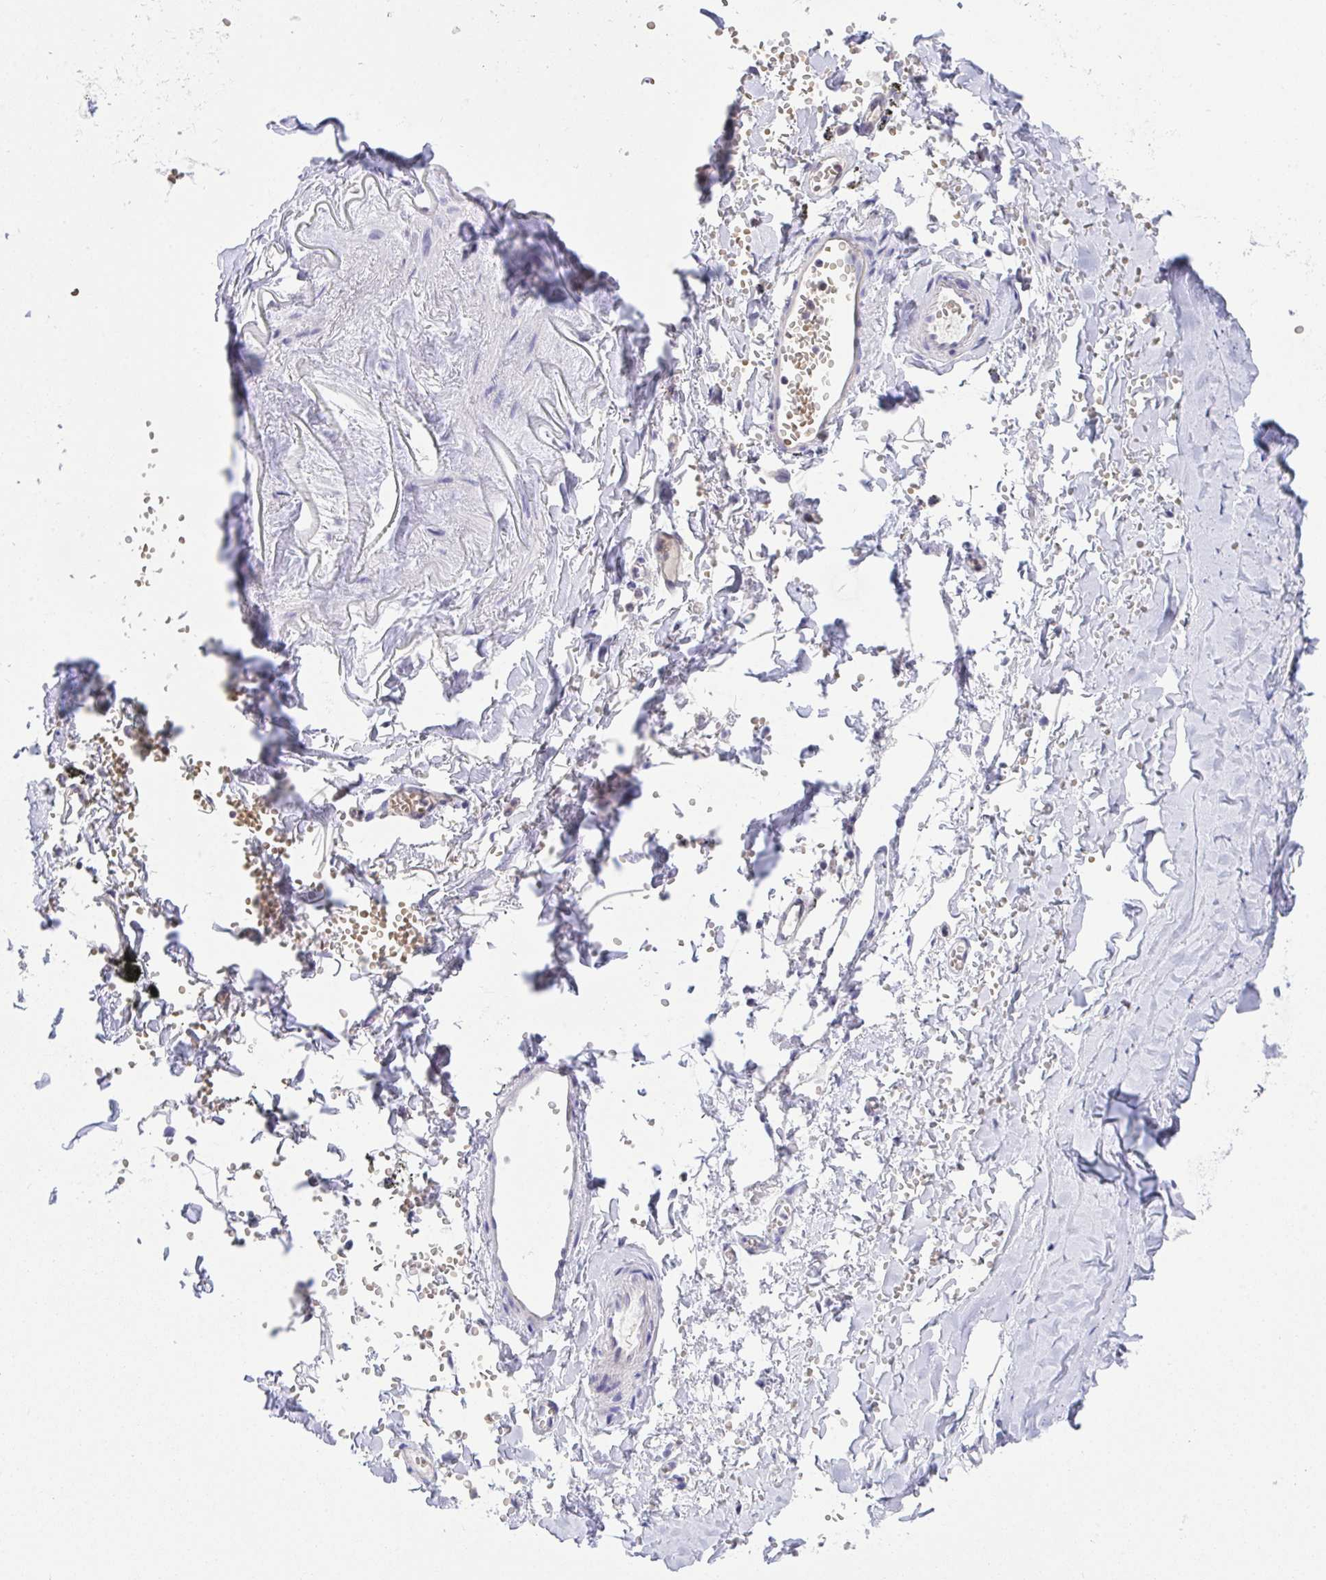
{"staining": {"intensity": "negative", "quantity": "none", "location": "none"}, "tissue": "adipose tissue", "cell_type": "Adipocytes", "image_type": "normal", "snomed": [{"axis": "morphology", "description": "Normal tissue, NOS"}, {"axis": "topography", "description": "Cartilage tissue"}, {"axis": "topography", "description": "Bronchus"}, {"axis": "topography", "description": "Peripheral nerve tissue"}], "caption": "High power microscopy histopathology image of an immunohistochemistry image of benign adipose tissue, revealing no significant positivity in adipocytes. (Stains: DAB IHC with hematoxylin counter stain, Microscopy: brightfield microscopy at high magnification).", "gene": "PPP1CA", "patient": {"sex": "female", "age": 59}}